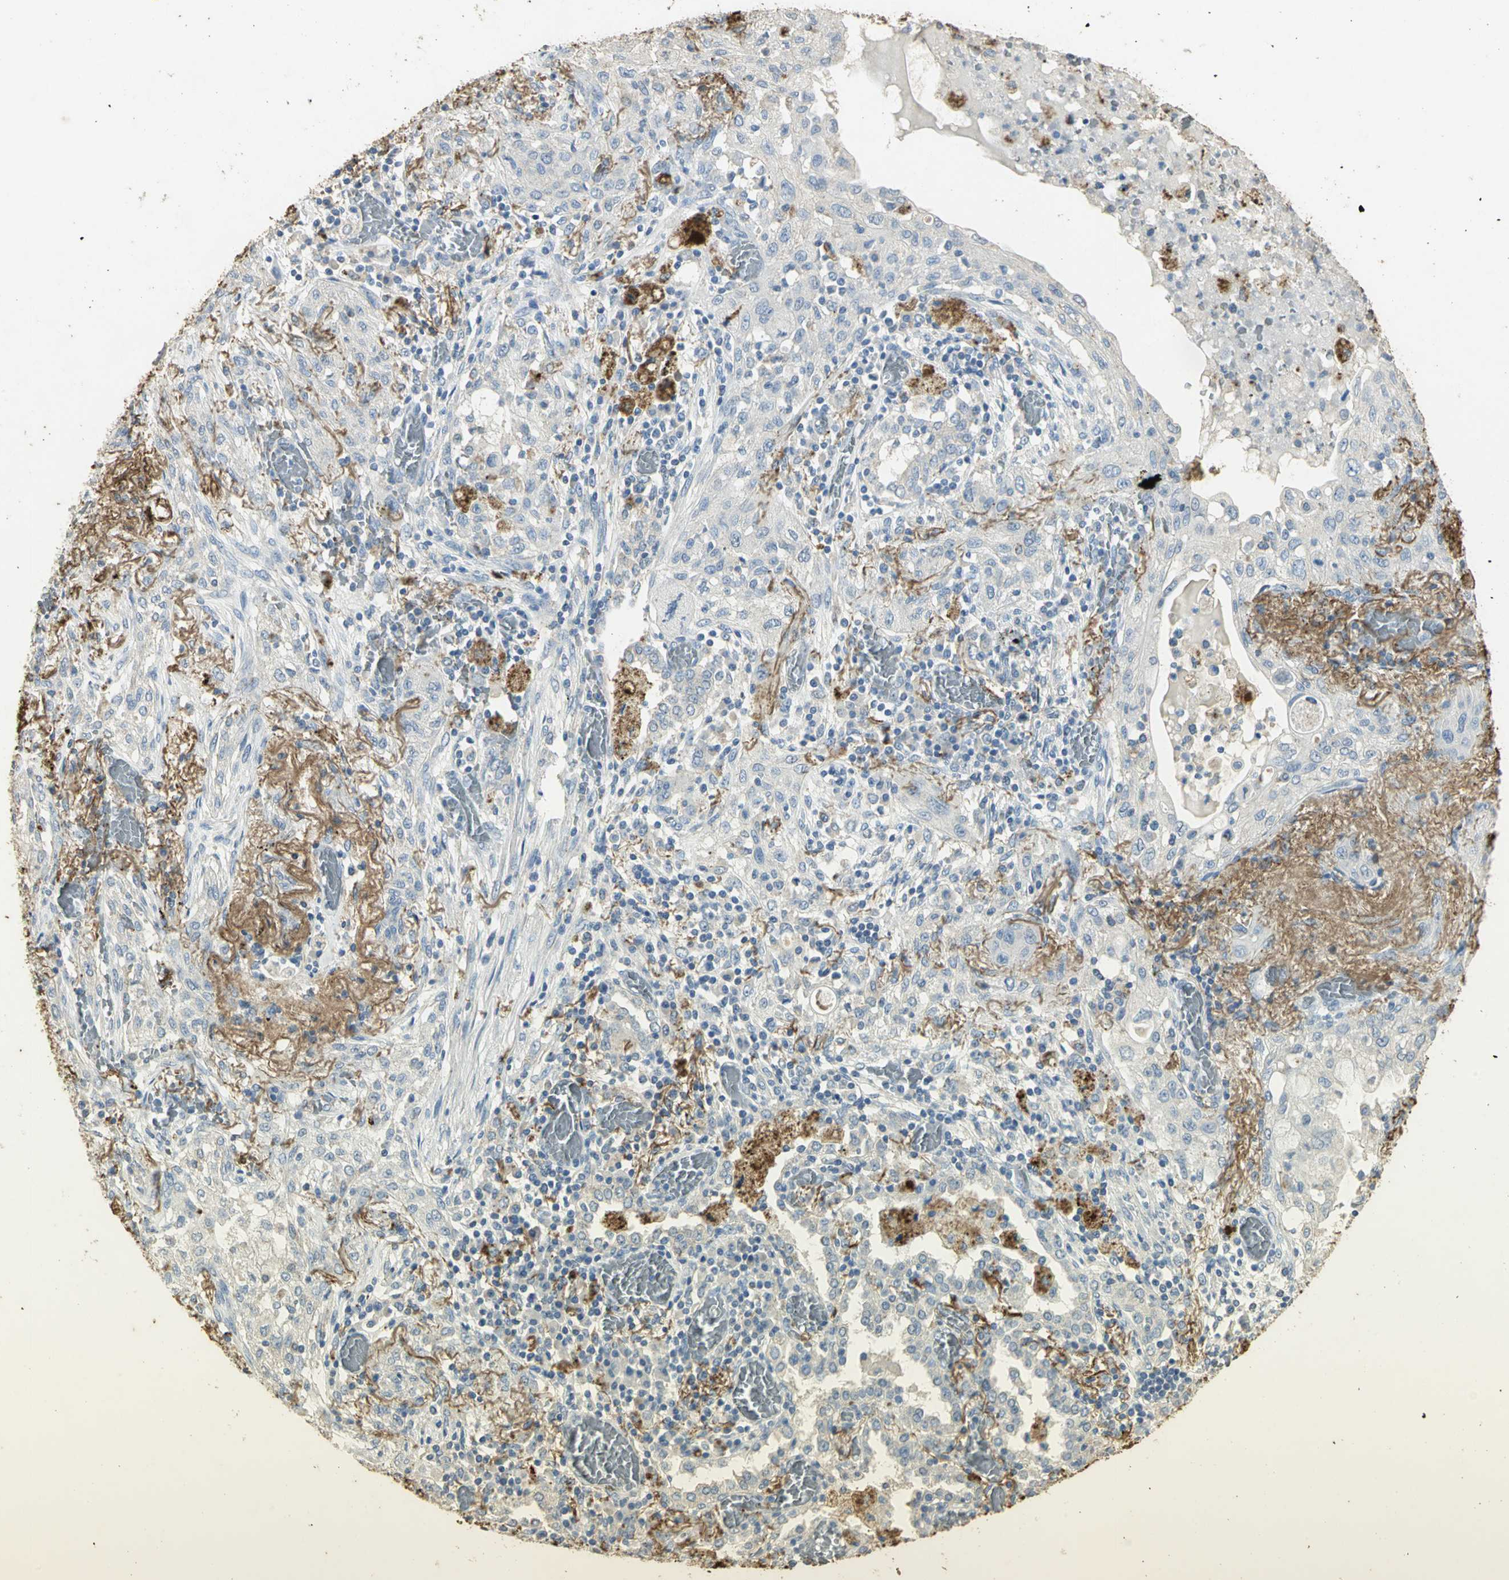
{"staining": {"intensity": "negative", "quantity": "none", "location": "none"}, "tissue": "lung cancer", "cell_type": "Tumor cells", "image_type": "cancer", "snomed": [{"axis": "morphology", "description": "Squamous cell carcinoma, NOS"}, {"axis": "topography", "description": "Lung"}], "caption": "The IHC image has no significant positivity in tumor cells of lung cancer (squamous cell carcinoma) tissue.", "gene": "ASB9", "patient": {"sex": "female", "age": 47}}